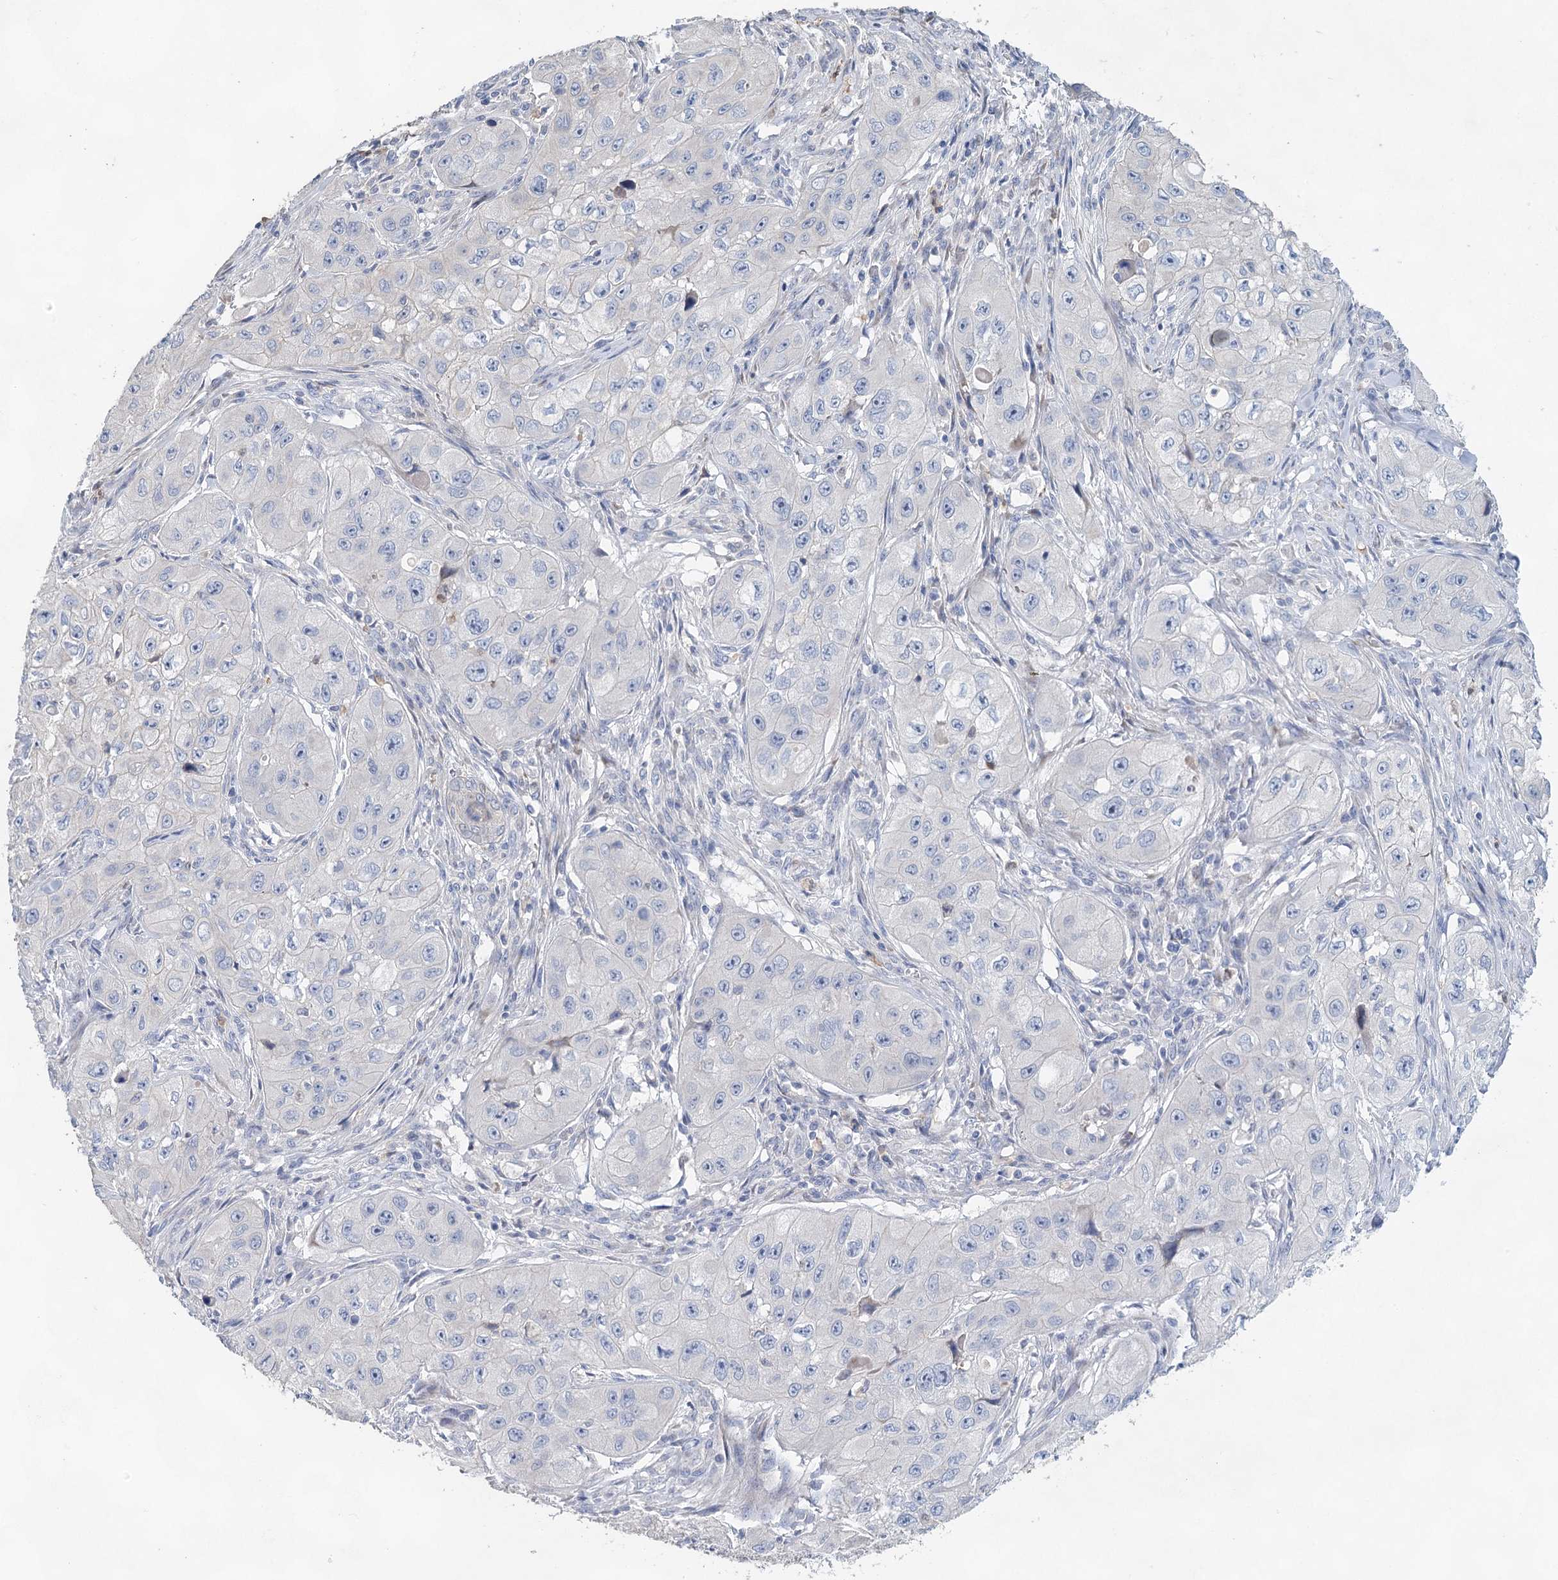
{"staining": {"intensity": "negative", "quantity": "none", "location": "none"}, "tissue": "skin cancer", "cell_type": "Tumor cells", "image_type": "cancer", "snomed": [{"axis": "morphology", "description": "Squamous cell carcinoma, NOS"}, {"axis": "topography", "description": "Skin"}, {"axis": "topography", "description": "Subcutis"}], "caption": "The histopathology image demonstrates no significant expression in tumor cells of skin cancer (squamous cell carcinoma).", "gene": "MYL6B", "patient": {"sex": "male", "age": 73}}